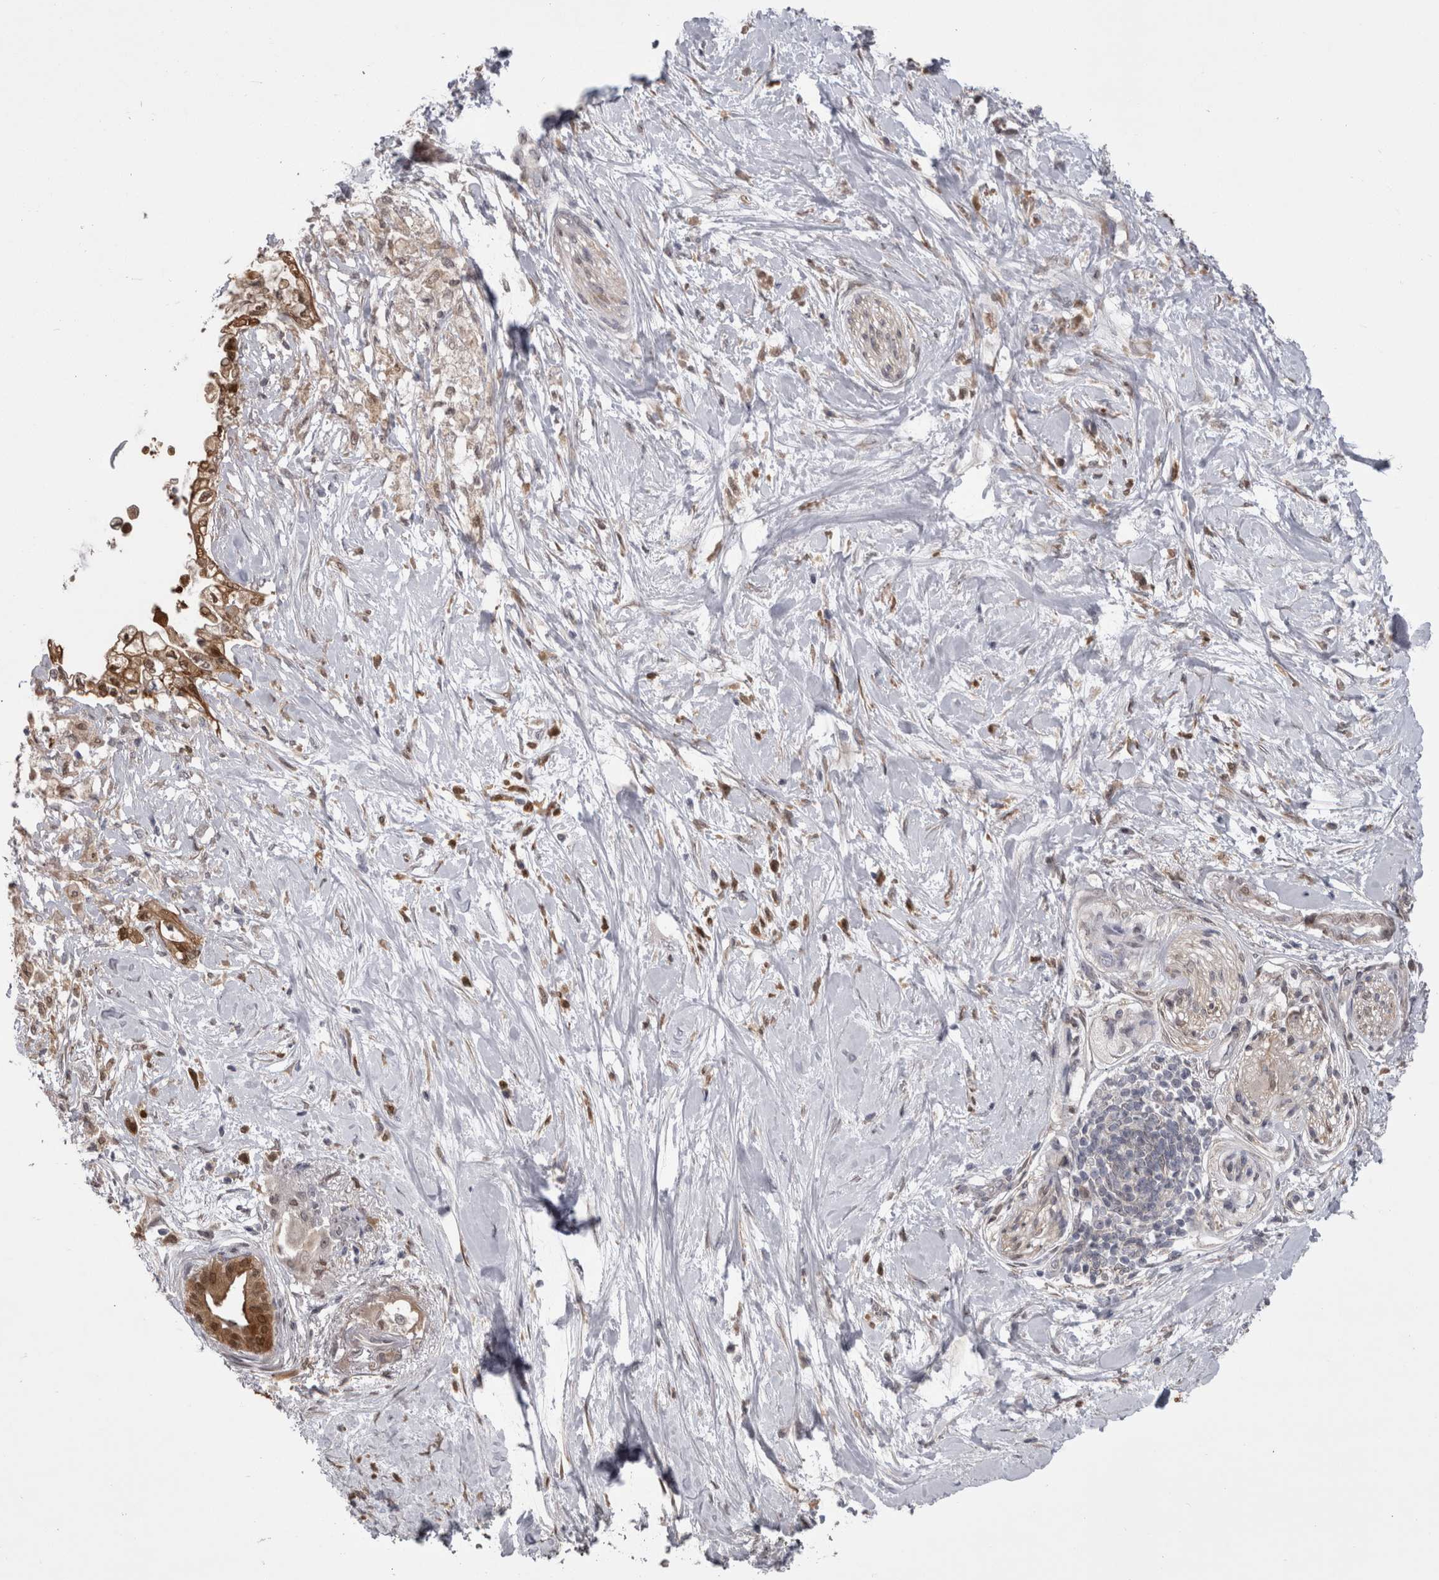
{"staining": {"intensity": "moderate", "quantity": ">75%", "location": "cytoplasmic/membranous,nuclear"}, "tissue": "pancreatic cancer", "cell_type": "Tumor cells", "image_type": "cancer", "snomed": [{"axis": "morphology", "description": "Normal tissue, NOS"}, {"axis": "morphology", "description": "Adenocarcinoma, NOS"}, {"axis": "topography", "description": "Pancreas"}, {"axis": "topography", "description": "Duodenum"}], "caption": "Immunohistochemical staining of human pancreatic adenocarcinoma shows medium levels of moderate cytoplasmic/membranous and nuclear protein staining in approximately >75% of tumor cells.", "gene": "CHIC2", "patient": {"sex": "female", "age": 60}}